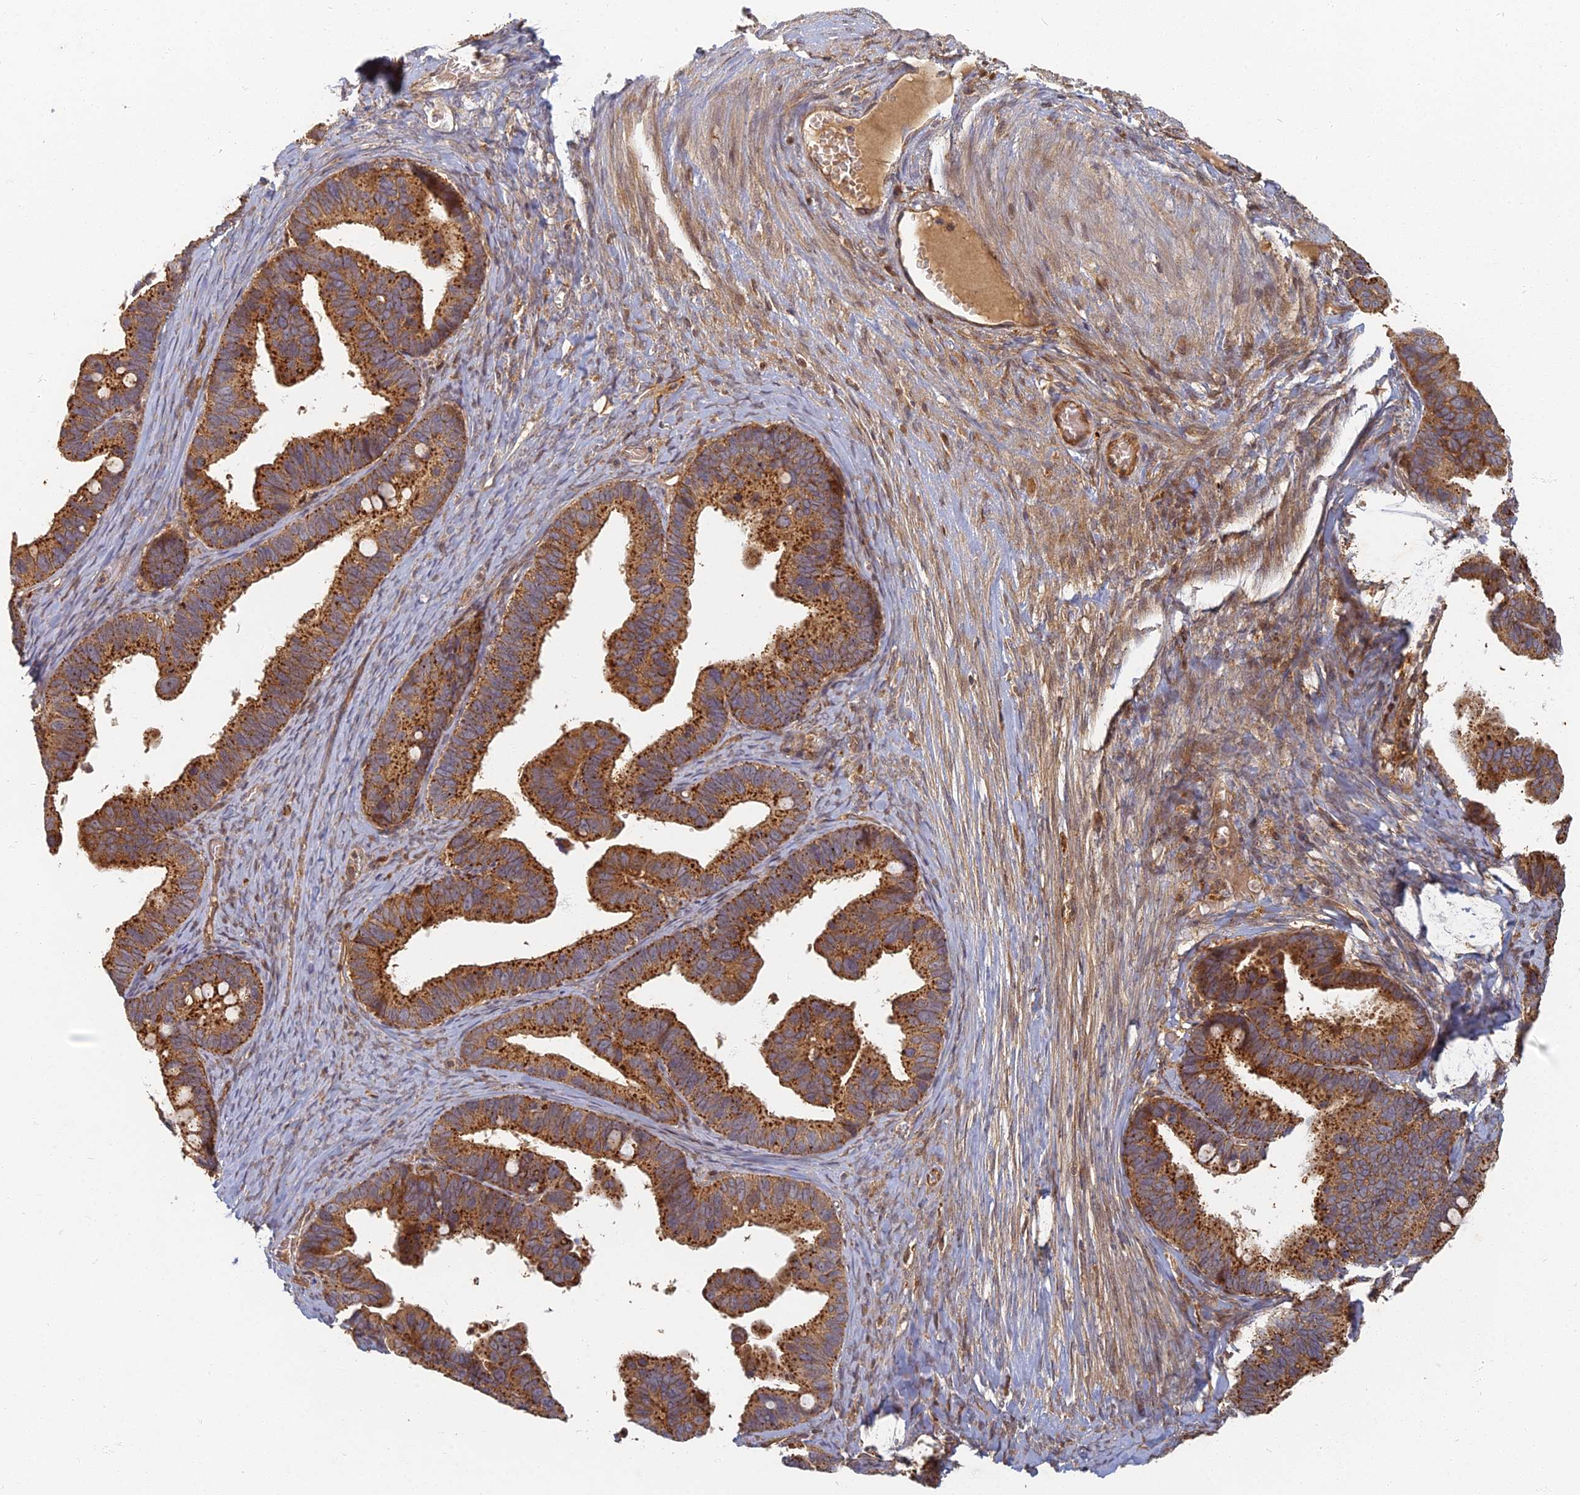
{"staining": {"intensity": "strong", "quantity": ">75%", "location": "cytoplasmic/membranous"}, "tissue": "ovarian cancer", "cell_type": "Tumor cells", "image_type": "cancer", "snomed": [{"axis": "morphology", "description": "Cystadenocarcinoma, serous, NOS"}, {"axis": "topography", "description": "Ovary"}], "caption": "A photomicrograph of human serous cystadenocarcinoma (ovarian) stained for a protein reveals strong cytoplasmic/membranous brown staining in tumor cells. (Brightfield microscopy of DAB IHC at high magnification).", "gene": "INO80D", "patient": {"sex": "female", "age": 56}}